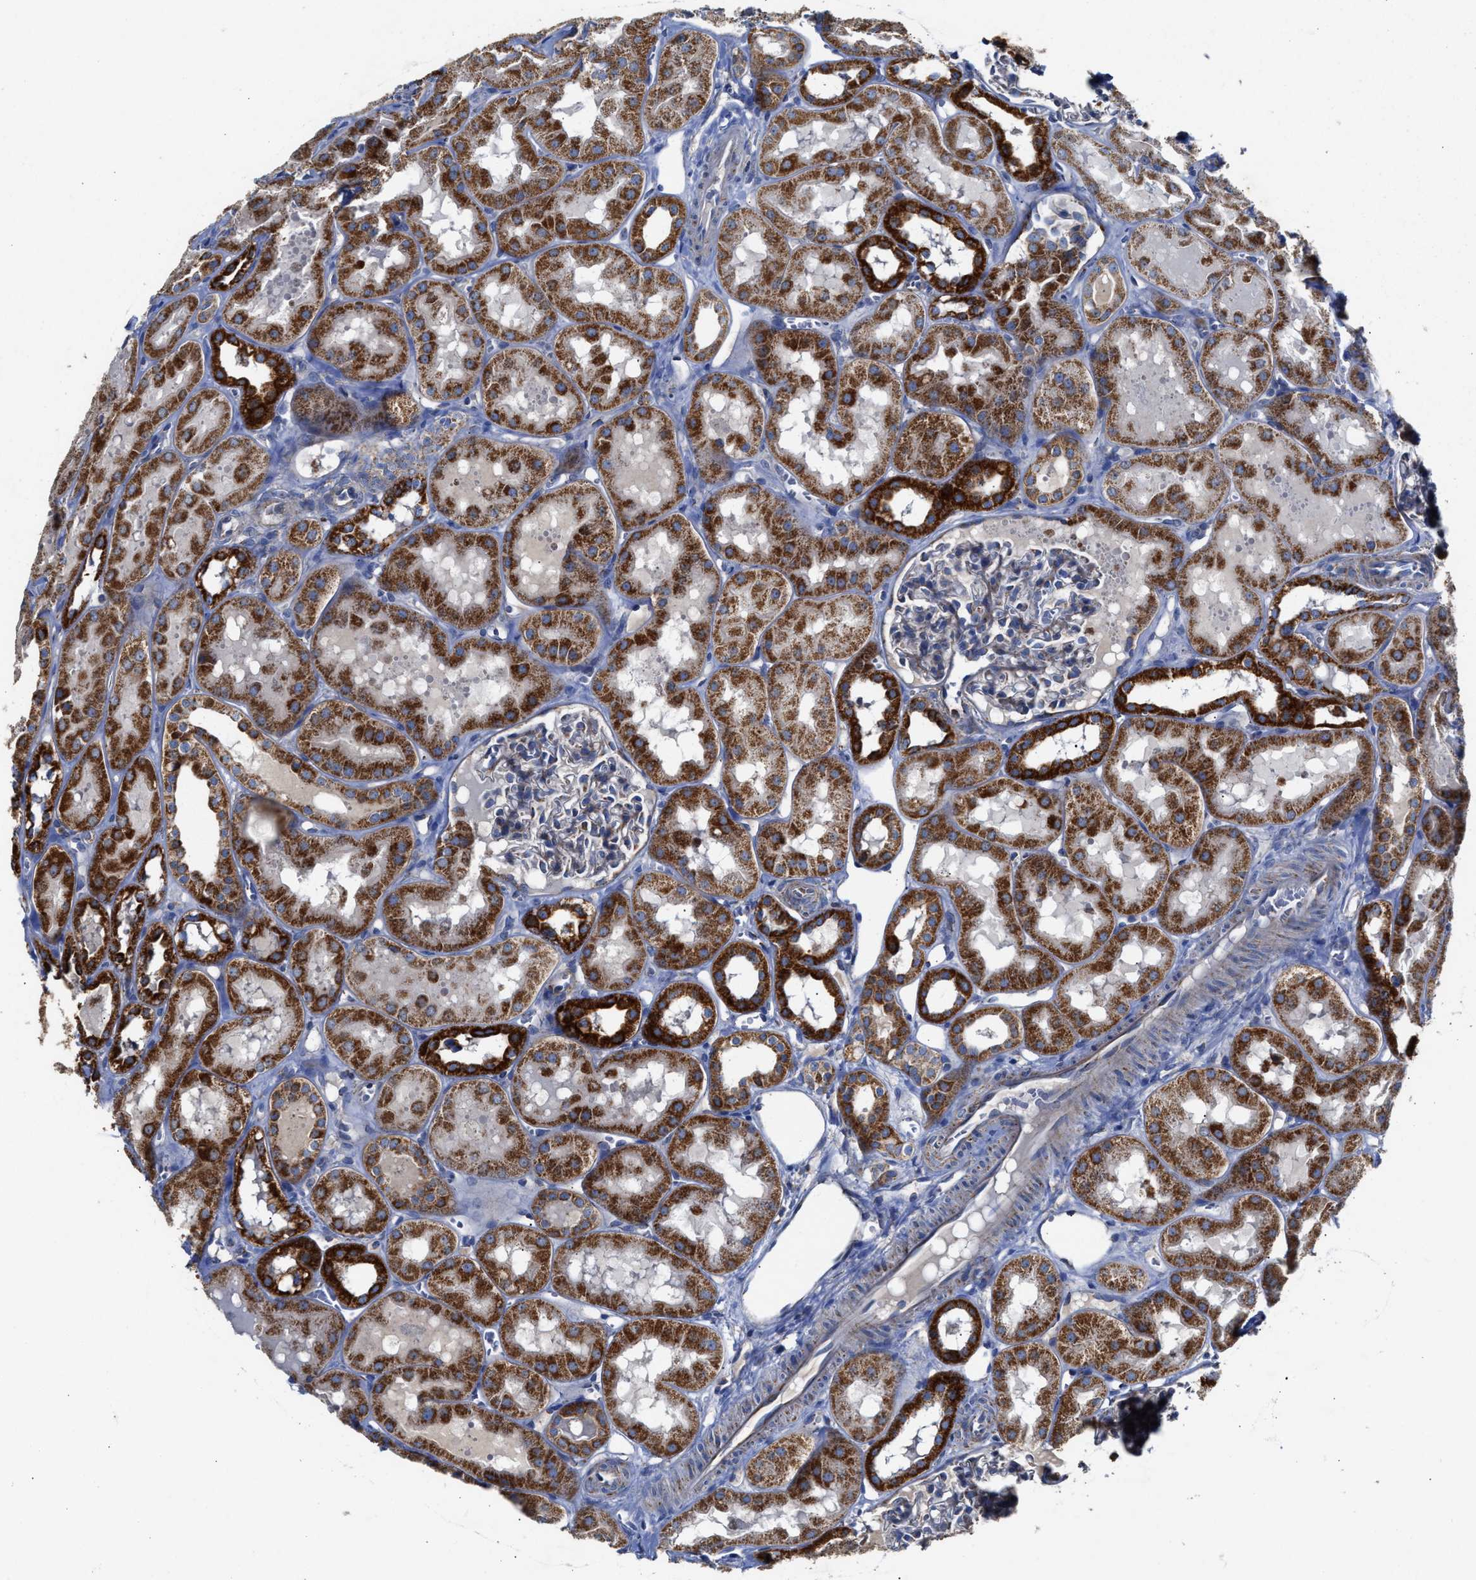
{"staining": {"intensity": "moderate", "quantity": "<25%", "location": "cytoplasmic/membranous"}, "tissue": "kidney", "cell_type": "Cells in glomeruli", "image_type": "normal", "snomed": [{"axis": "morphology", "description": "Normal tissue, NOS"}, {"axis": "topography", "description": "Kidney"}, {"axis": "topography", "description": "Urinary bladder"}], "caption": "DAB immunohistochemical staining of normal human kidney exhibits moderate cytoplasmic/membranous protein positivity in about <25% of cells in glomeruli. (DAB (3,3'-diaminobenzidine) IHC, brown staining for protein, blue staining for nuclei).", "gene": "MECR", "patient": {"sex": "male", "age": 16}}